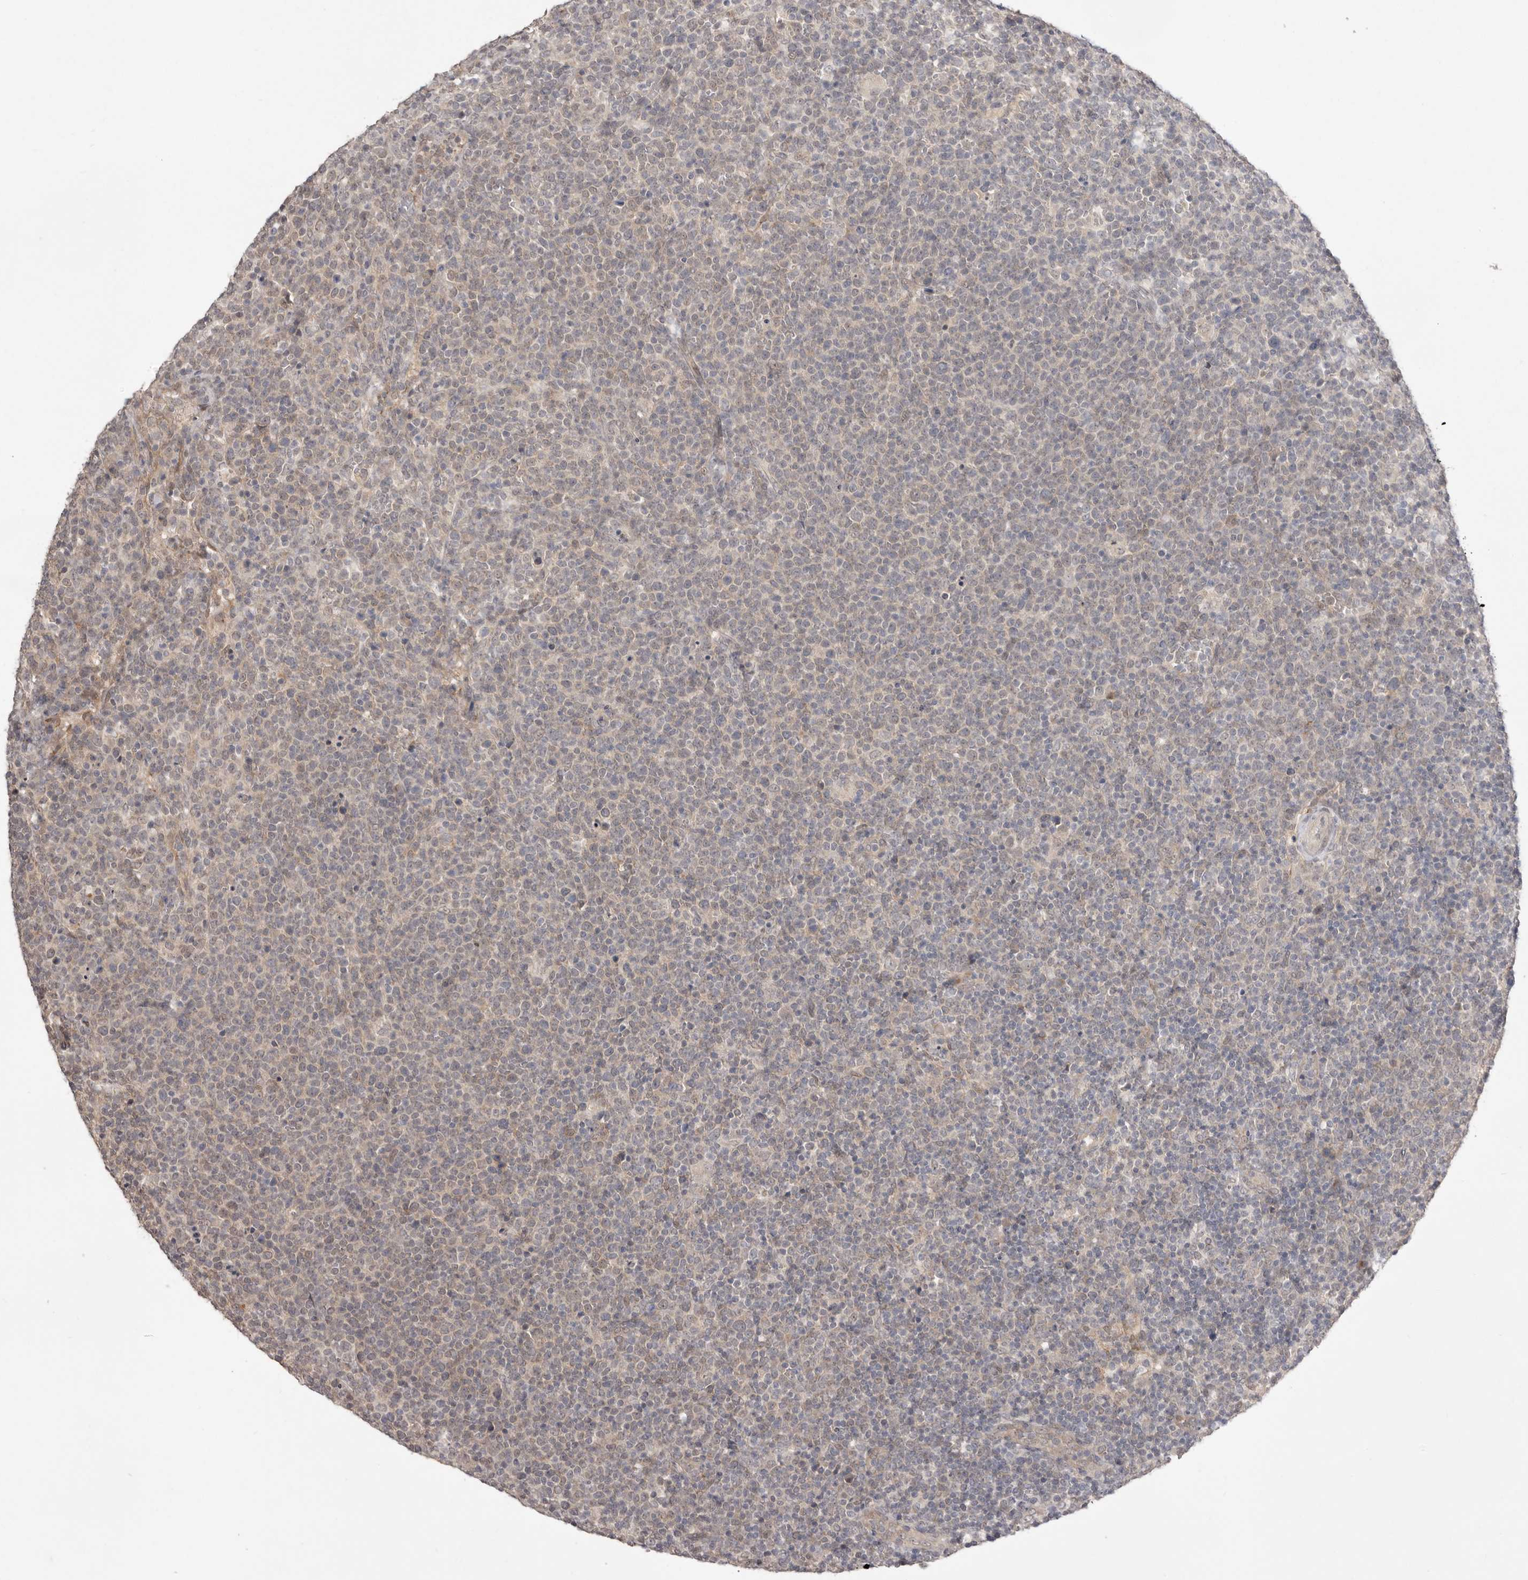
{"staining": {"intensity": "weak", "quantity": "<25%", "location": "cytoplasmic/membranous"}, "tissue": "lymphoma", "cell_type": "Tumor cells", "image_type": "cancer", "snomed": [{"axis": "morphology", "description": "Malignant lymphoma, non-Hodgkin's type, High grade"}, {"axis": "topography", "description": "Lymph node"}], "caption": "Micrograph shows no protein expression in tumor cells of lymphoma tissue.", "gene": "NSUN4", "patient": {"sex": "male", "age": 61}}